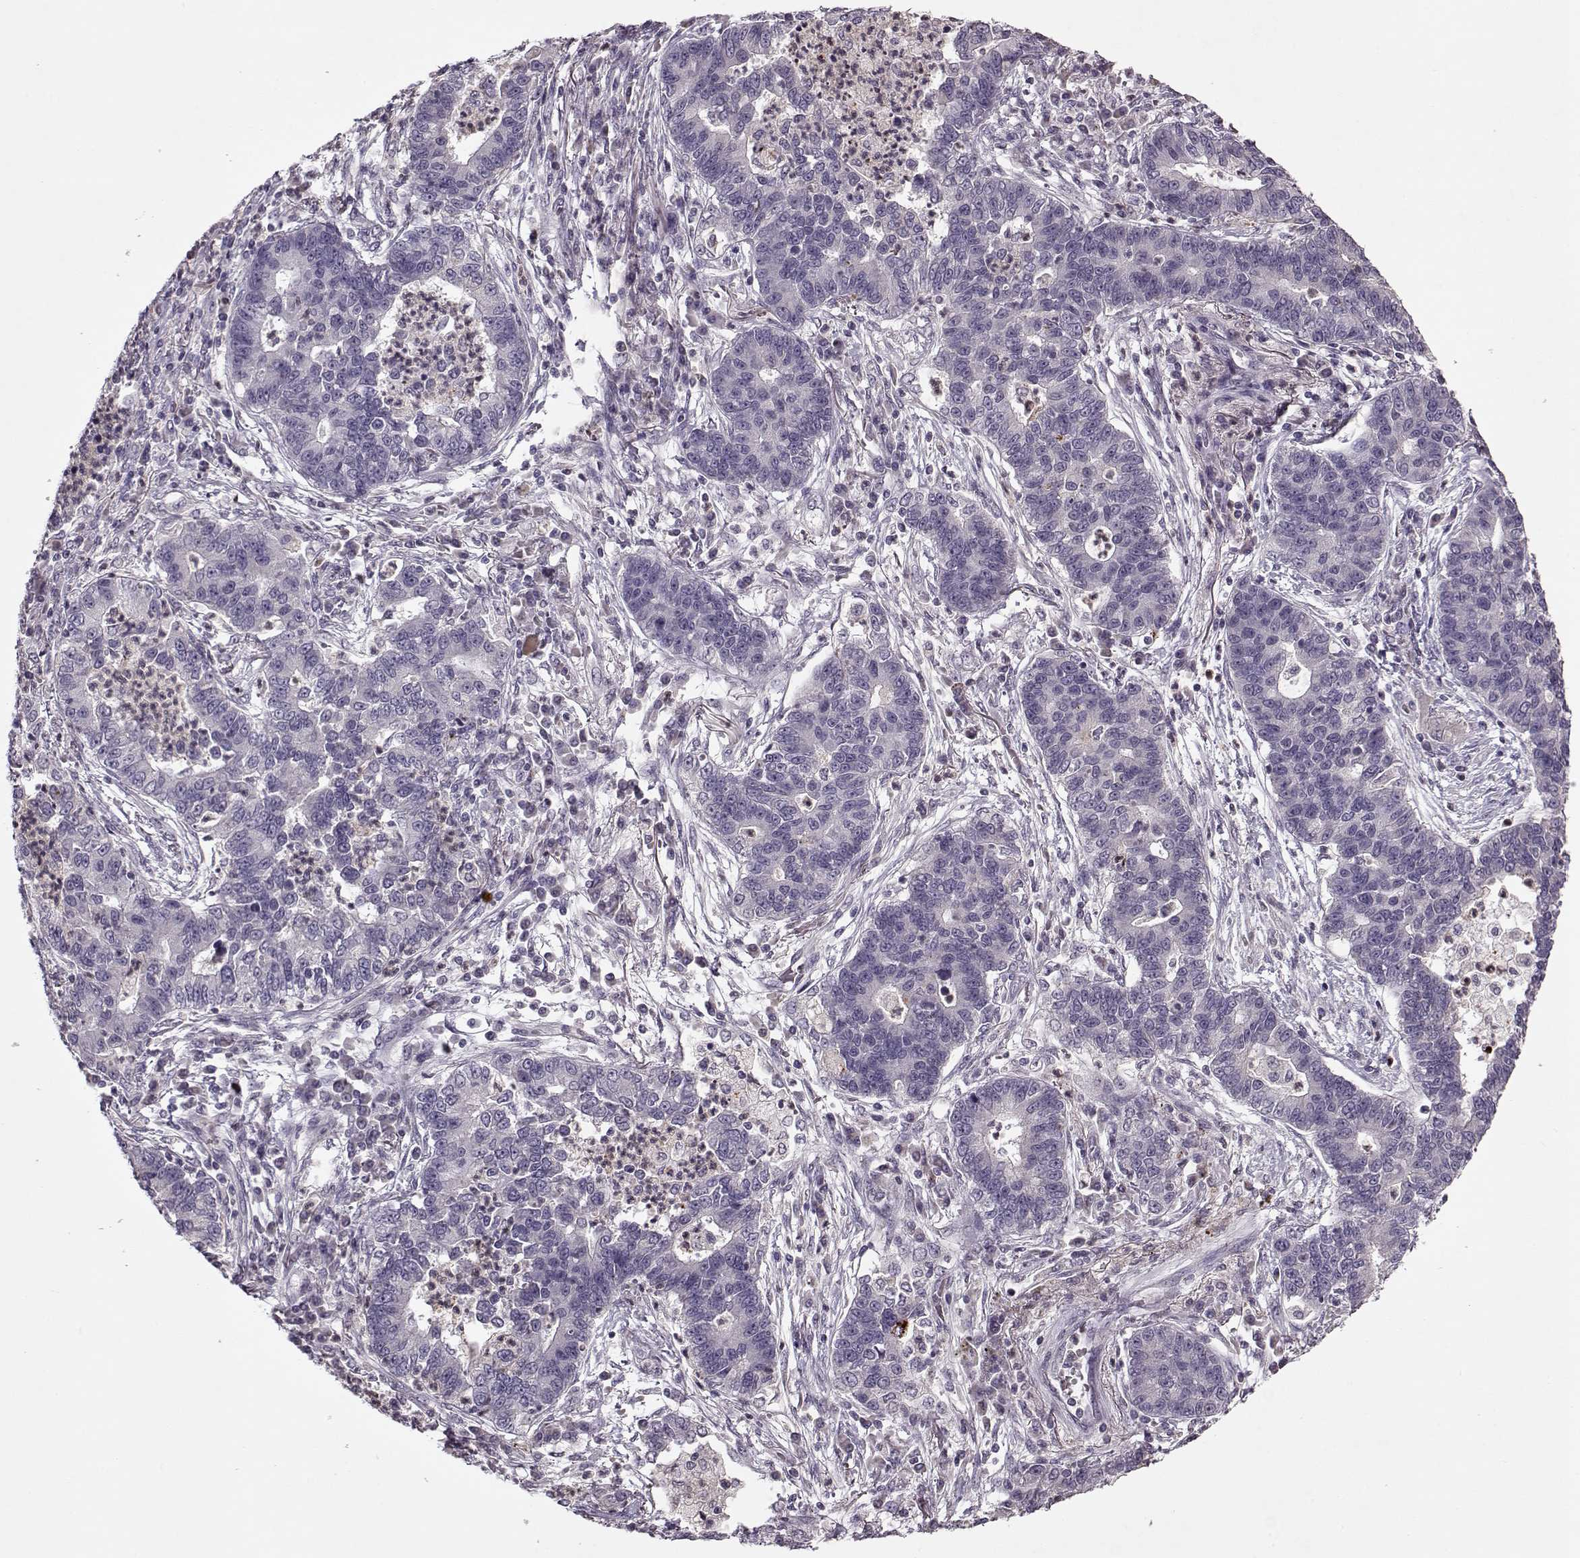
{"staining": {"intensity": "negative", "quantity": "none", "location": "none"}, "tissue": "lung cancer", "cell_type": "Tumor cells", "image_type": "cancer", "snomed": [{"axis": "morphology", "description": "Adenocarcinoma, NOS"}, {"axis": "topography", "description": "Lung"}], "caption": "The immunohistochemistry (IHC) image has no significant expression in tumor cells of lung cancer (adenocarcinoma) tissue.", "gene": "ACOT11", "patient": {"sex": "female", "age": 57}}